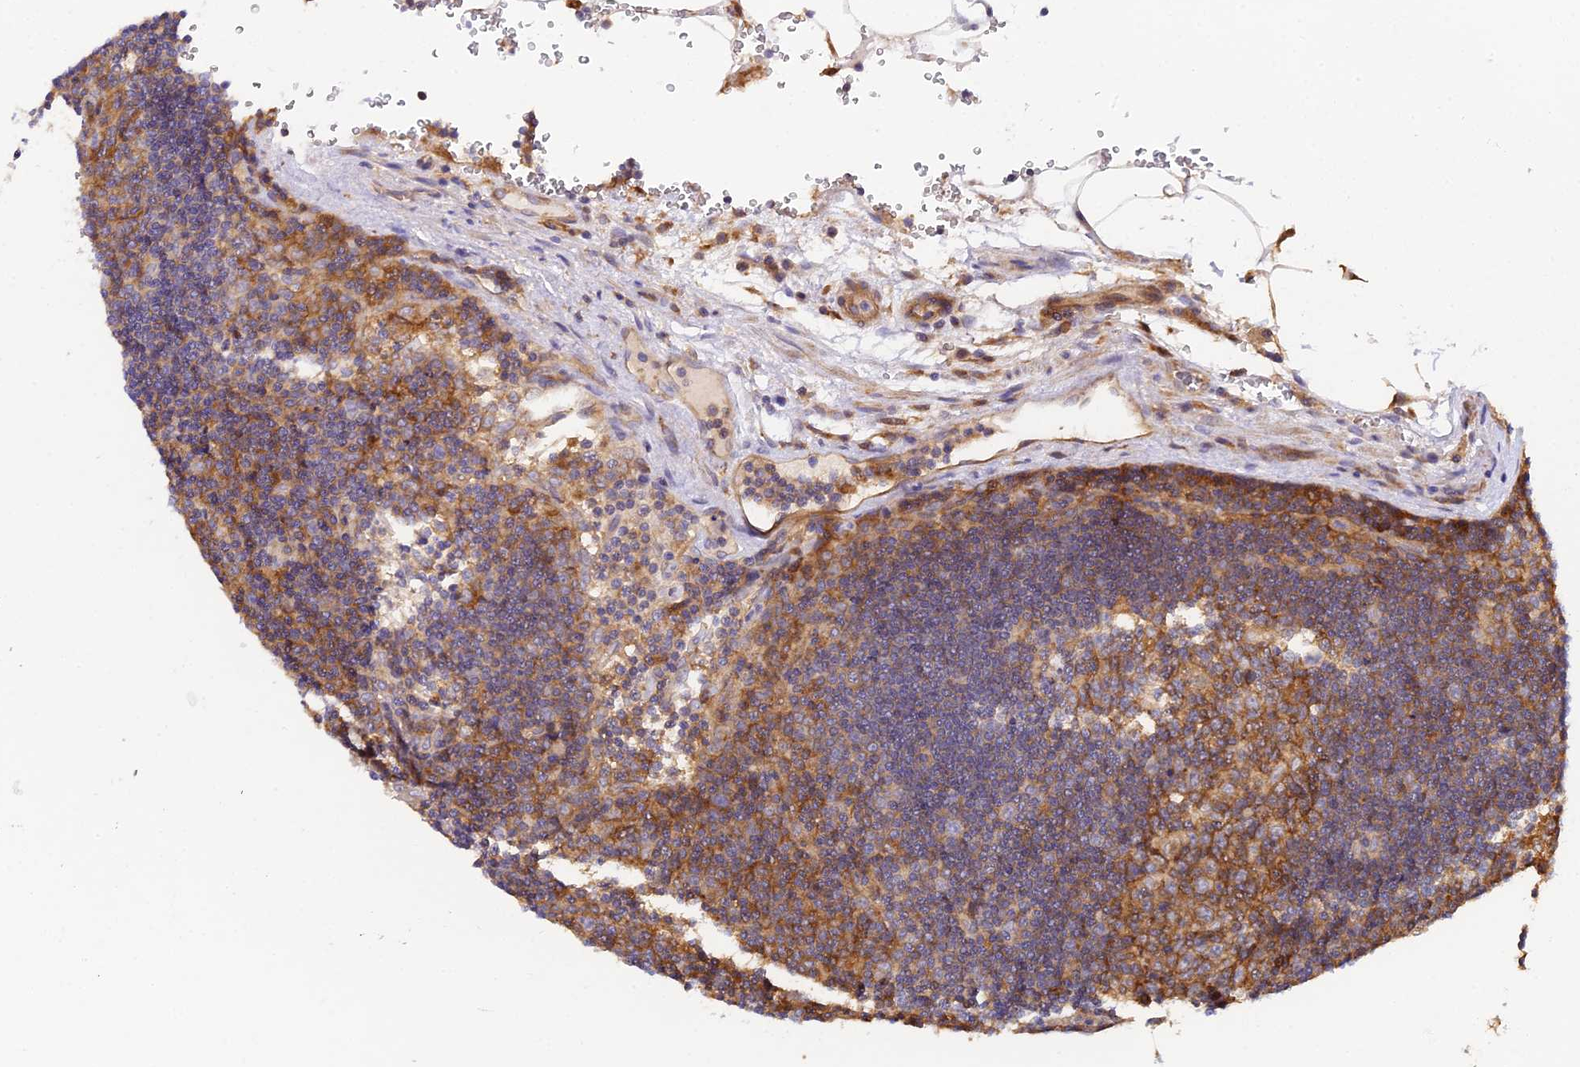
{"staining": {"intensity": "moderate", "quantity": ">75%", "location": "cytoplasmic/membranous"}, "tissue": "lymph node", "cell_type": "Germinal center cells", "image_type": "normal", "snomed": [{"axis": "morphology", "description": "Normal tissue, NOS"}, {"axis": "topography", "description": "Lymph node"}], "caption": "Moderate cytoplasmic/membranous protein staining is present in approximately >75% of germinal center cells in lymph node. Ihc stains the protein of interest in brown and the nuclei are stained blue.", "gene": "GNG5B", "patient": {"sex": "male", "age": 58}}